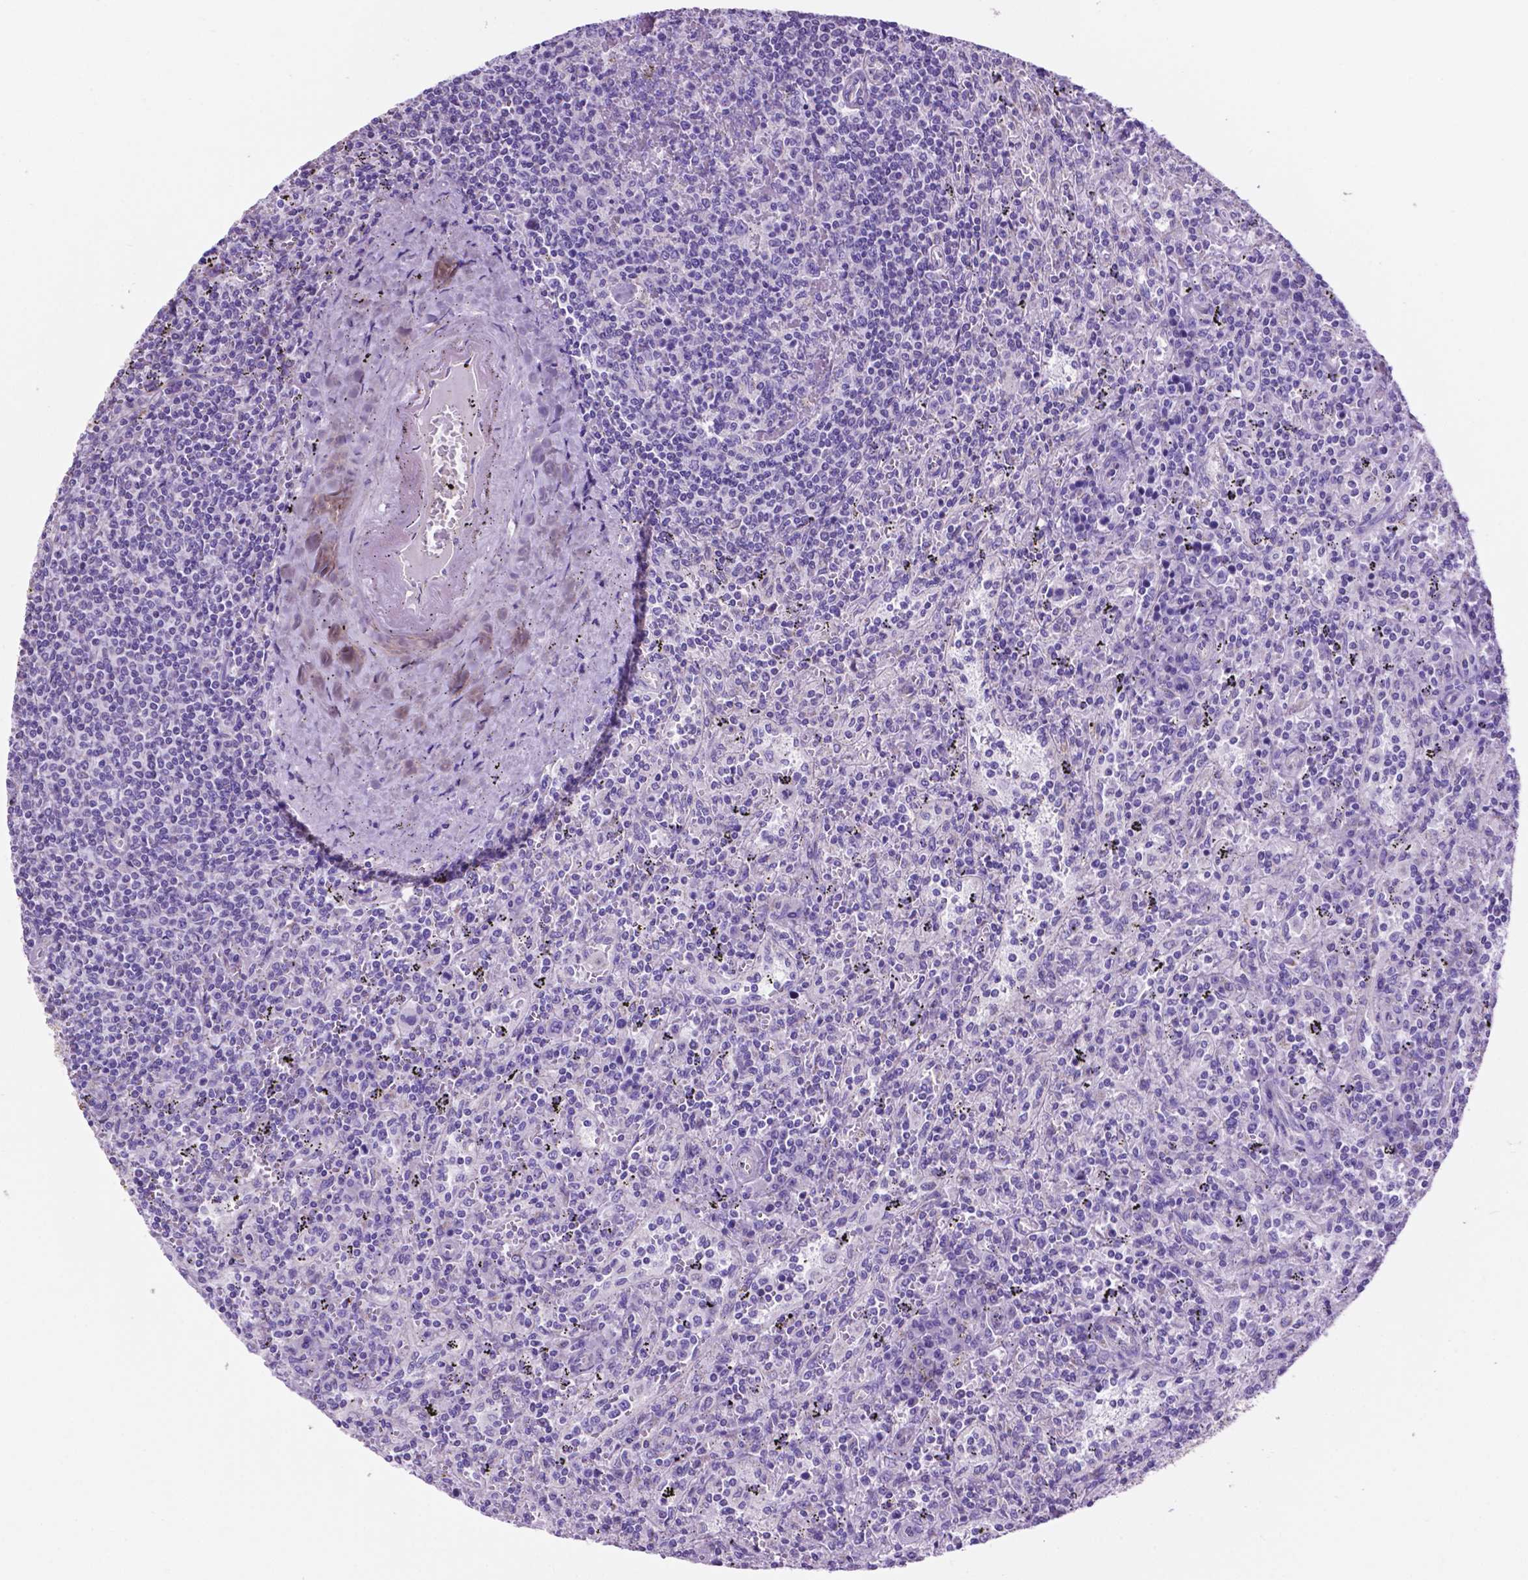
{"staining": {"intensity": "negative", "quantity": "none", "location": "none"}, "tissue": "lymphoma", "cell_type": "Tumor cells", "image_type": "cancer", "snomed": [{"axis": "morphology", "description": "Malignant lymphoma, non-Hodgkin's type, Low grade"}, {"axis": "topography", "description": "Spleen"}], "caption": "Protein analysis of lymphoma reveals no significant staining in tumor cells. (Brightfield microscopy of DAB immunohistochemistry (IHC) at high magnification).", "gene": "TMEM121B", "patient": {"sex": "male", "age": 62}}